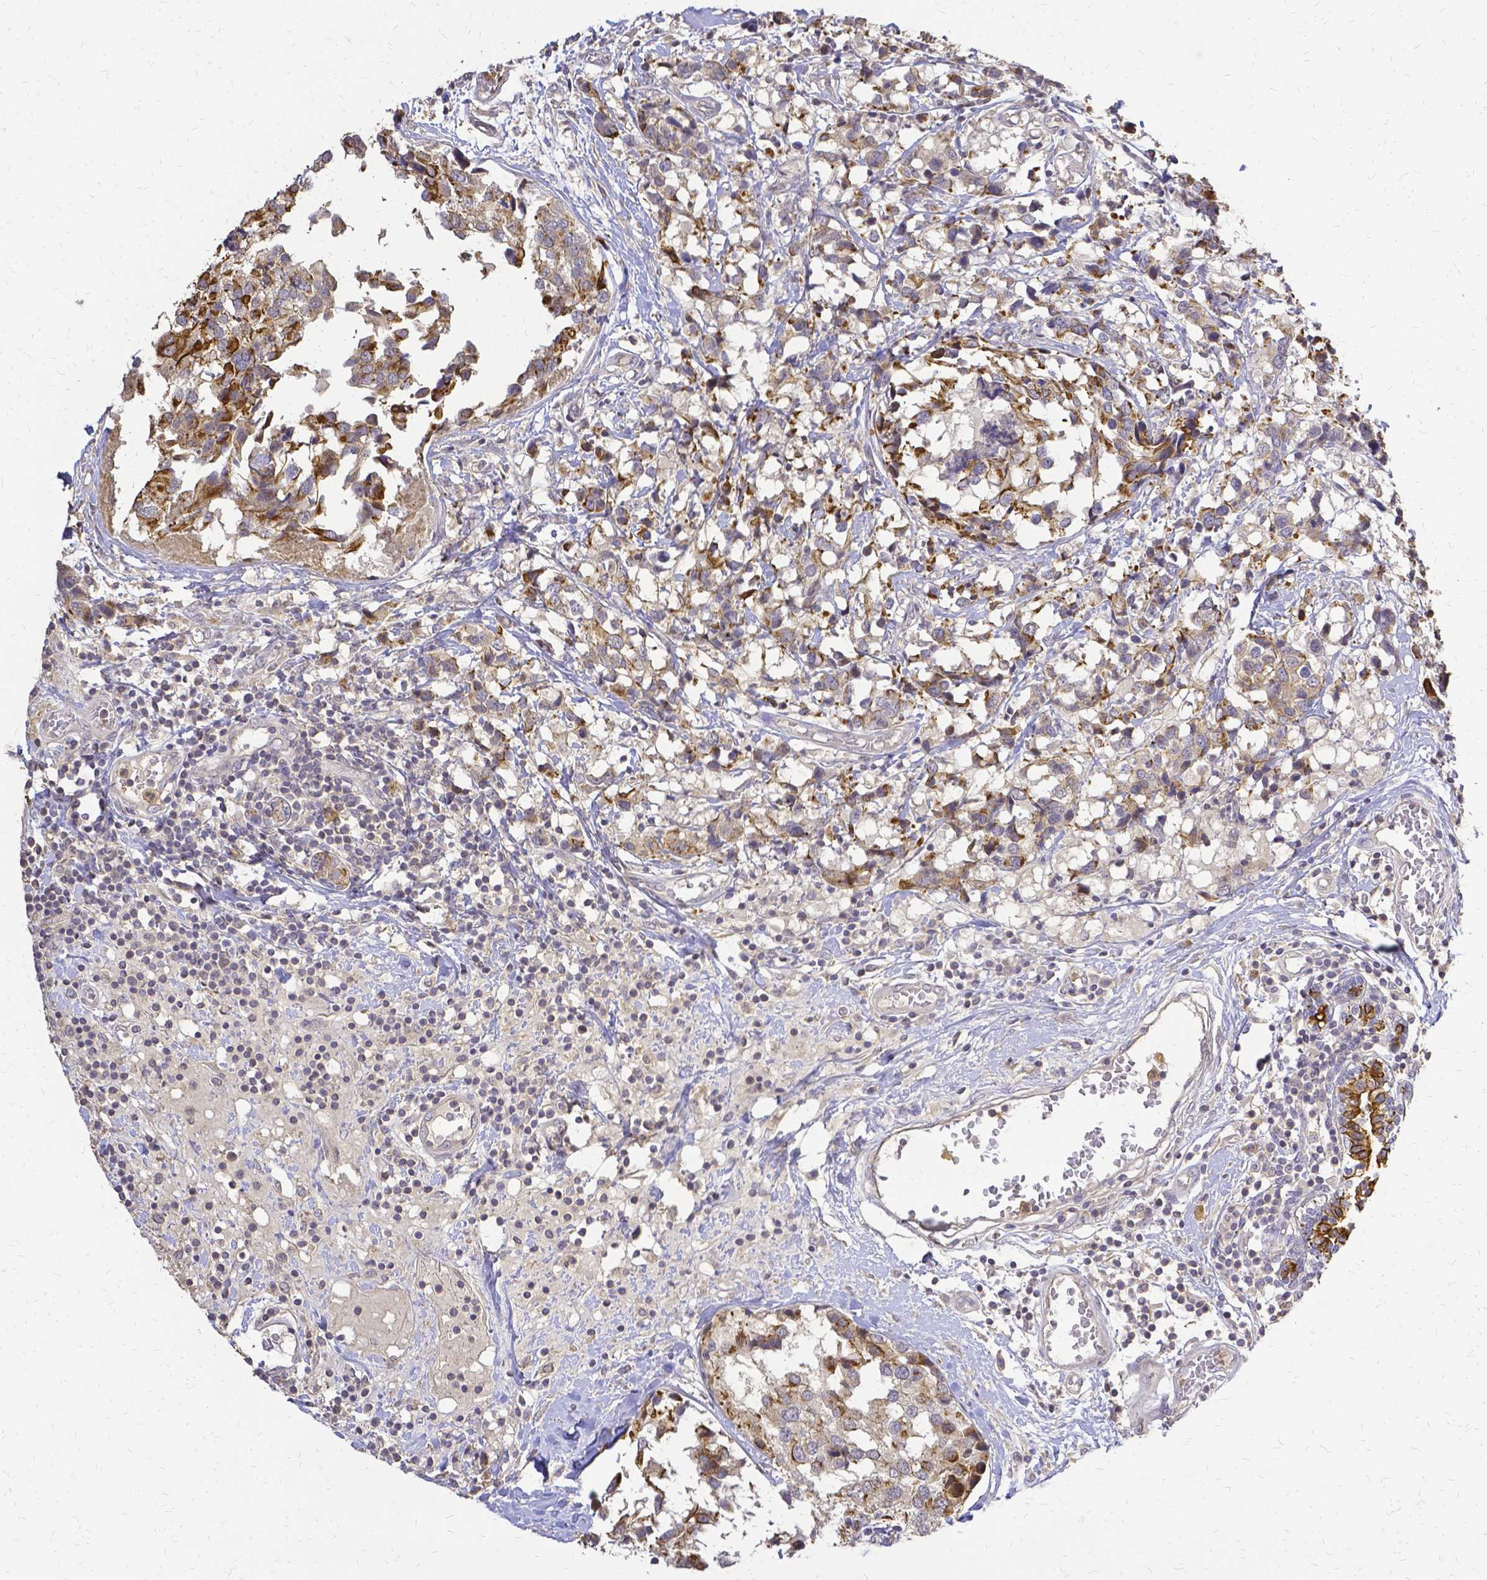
{"staining": {"intensity": "strong", "quantity": "<25%", "location": "cytoplasmic/membranous"}, "tissue": "breast cancer", "cell_type": "Tumor cells", "image_type": "cancer", "snomed": [{"axis": "morphology", "description": "Lobular carcinoma"}, {"axis": "topography", "description": "Breast"}], "caption": "Human breast cancer (lobular carcinoma) stained for a protein (brown) shows strong cytoplasmic/membranous positive positivity in about <25% of tumor cells.", "gene": "CIB1", "patient": {"sex": "female", "age": 59}}